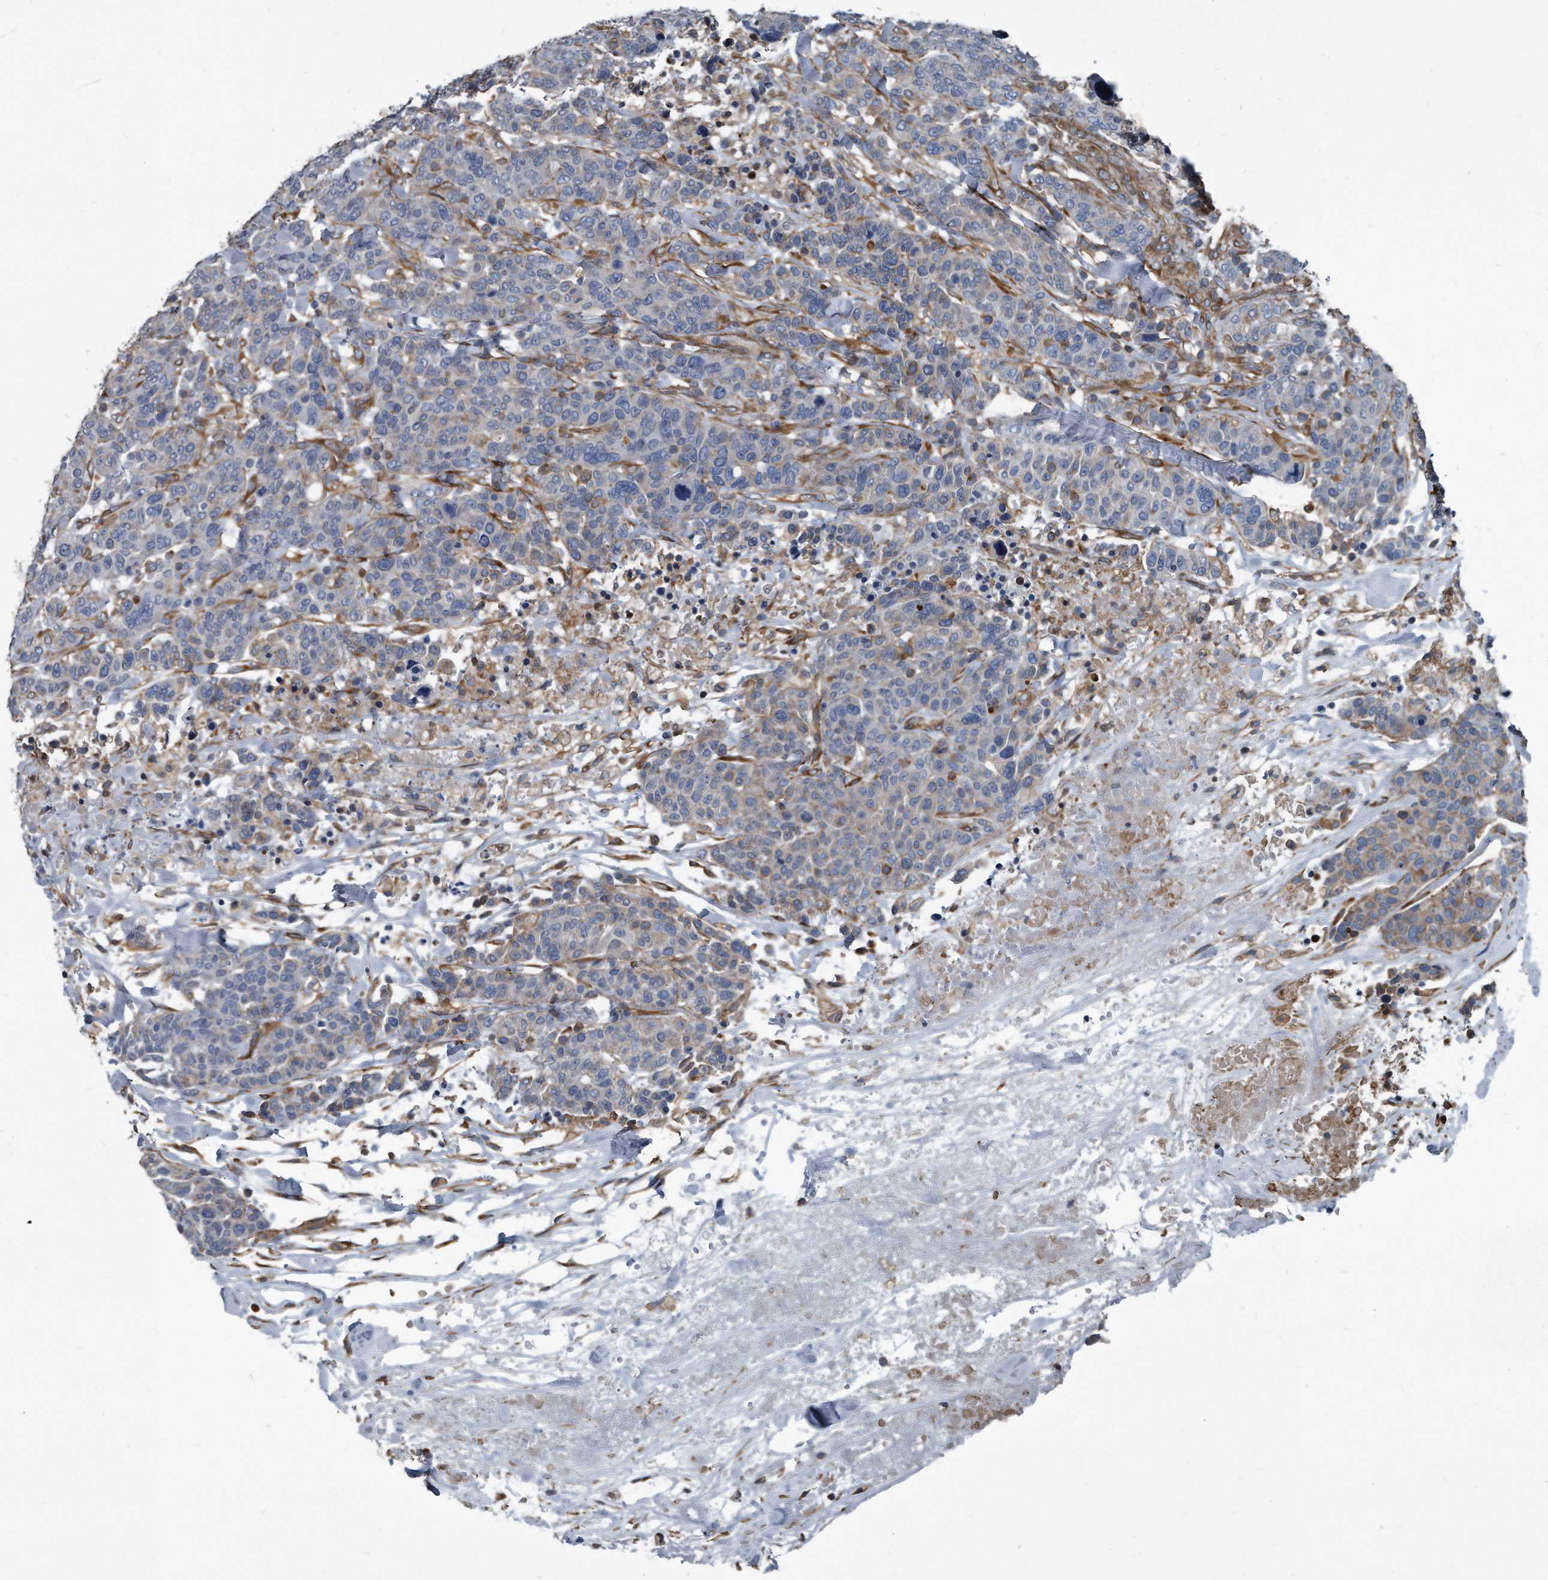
{"staining": {"intensity": "negative", "quantity": "none", "location": "none"}, "tissue": "breast cancer", "cell_type": "Tumor cells", "image_type": "cancer", "snomed": [{"axis": "morphology", "description": "Duct carcinoma"}, {"axis": "topography", "description": "Breast"}], "caption": "Invasive ductal carcinoma (breast) was stained to show a protein in brown. There is no significant positivity in tumor cells.", "gene": "PLEC", "patient": {"sex": "female", "age": 37}}